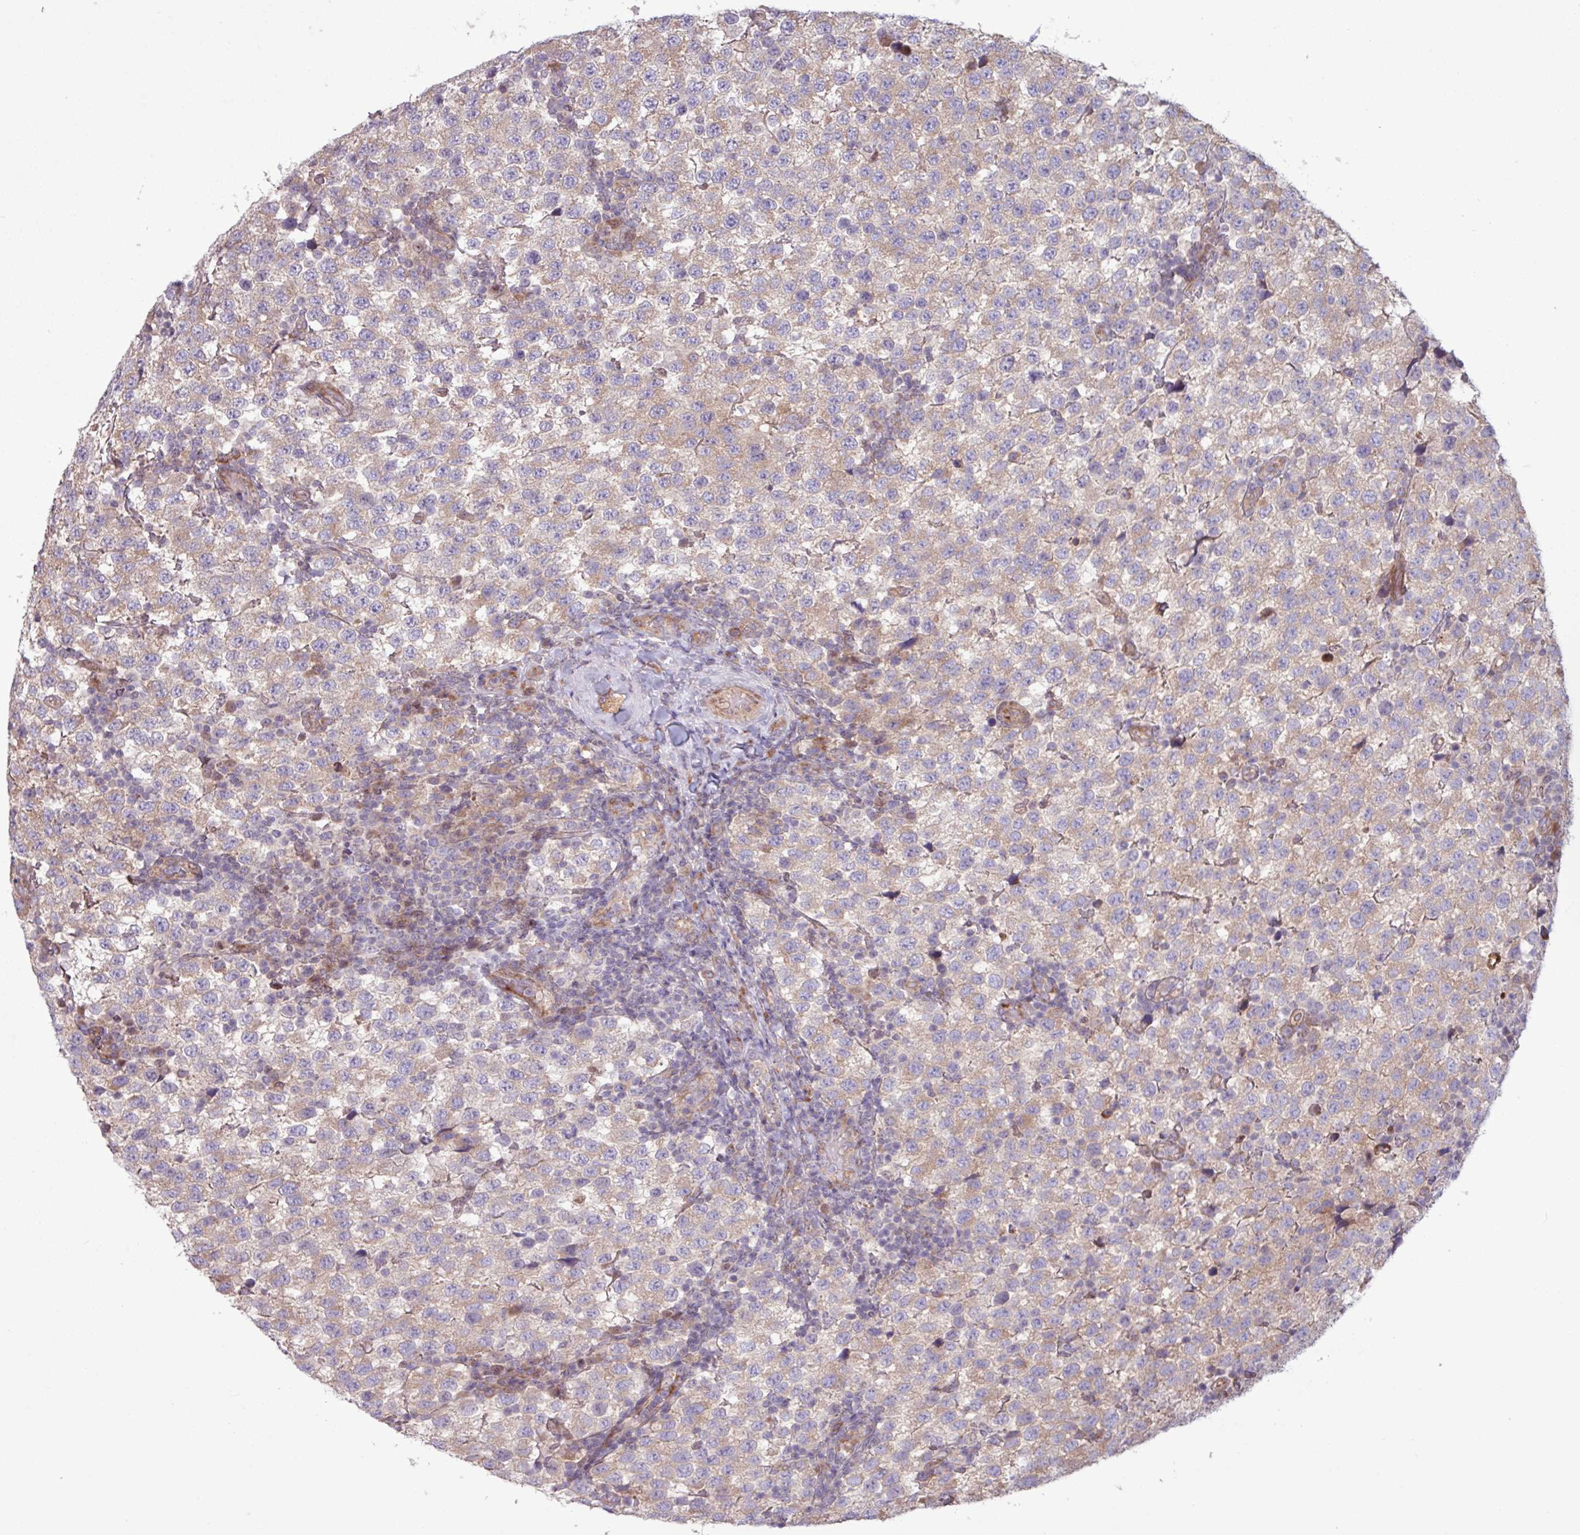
{"staining": {"intensity": "weak", "quantity": "25%-75%", "location": "cytoplasmic/membranous"}, "tissue": "testis cancer", "cell_type": "Tumor cells", "image_type": "cancer", "snomed": [{"axis": "morphology", "description": "Seminoma, NOS"}, {"axis": "topography", "description": "Testis"}], "caption": "IHC (DAB) staining of testis cancer shows weak cytoplasmic/membranous protein positivity in approximately 25%-75% of tumor cells.", "gene": "PDPR", "patient": {"sex": "male", "age": 34}}